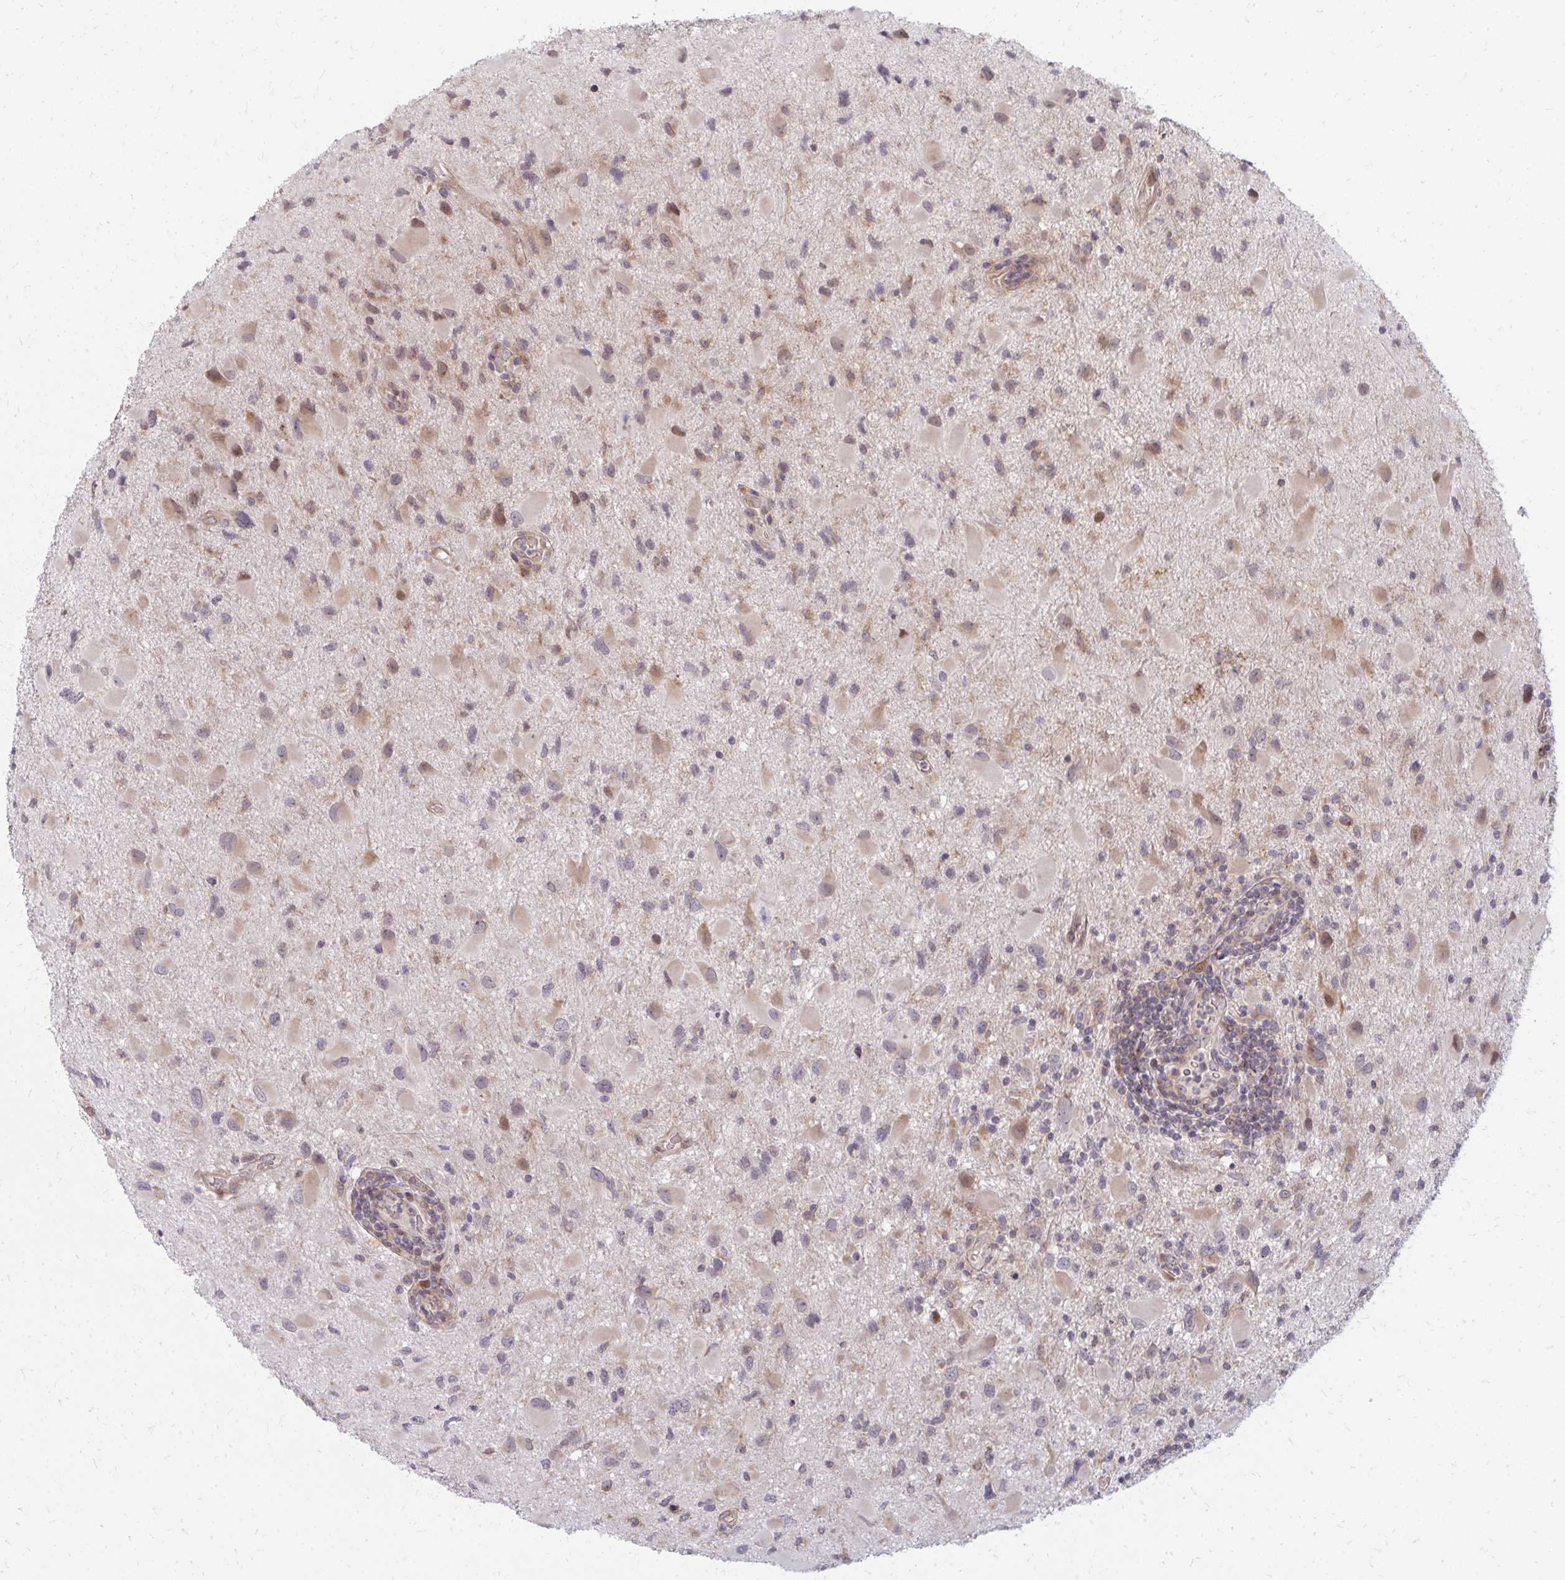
{"staining": {"intensity": "moderate", "quantity": "25%-75%", "location": "cytoplasmic/membranous"}, "tissue": "glioma", "cell_type": "Tumor cells", "image_type": "cancer", "snomed": [{"axis": "morphology", "description": "Glioma, malignant, Low grade"}, {"axis": "topography", "description": "Brain"}], "caption": "Protein staining of low-grade glioma (malignant) tissue reveals moderate cytoplasmic/membranous staining in about 25%-75% of tumor cells. The protein of interest is shown in brown color, while the nuclei are stained blue.", "gene": "ZNF285", "patient": {"sex": "female", "age": 32}}